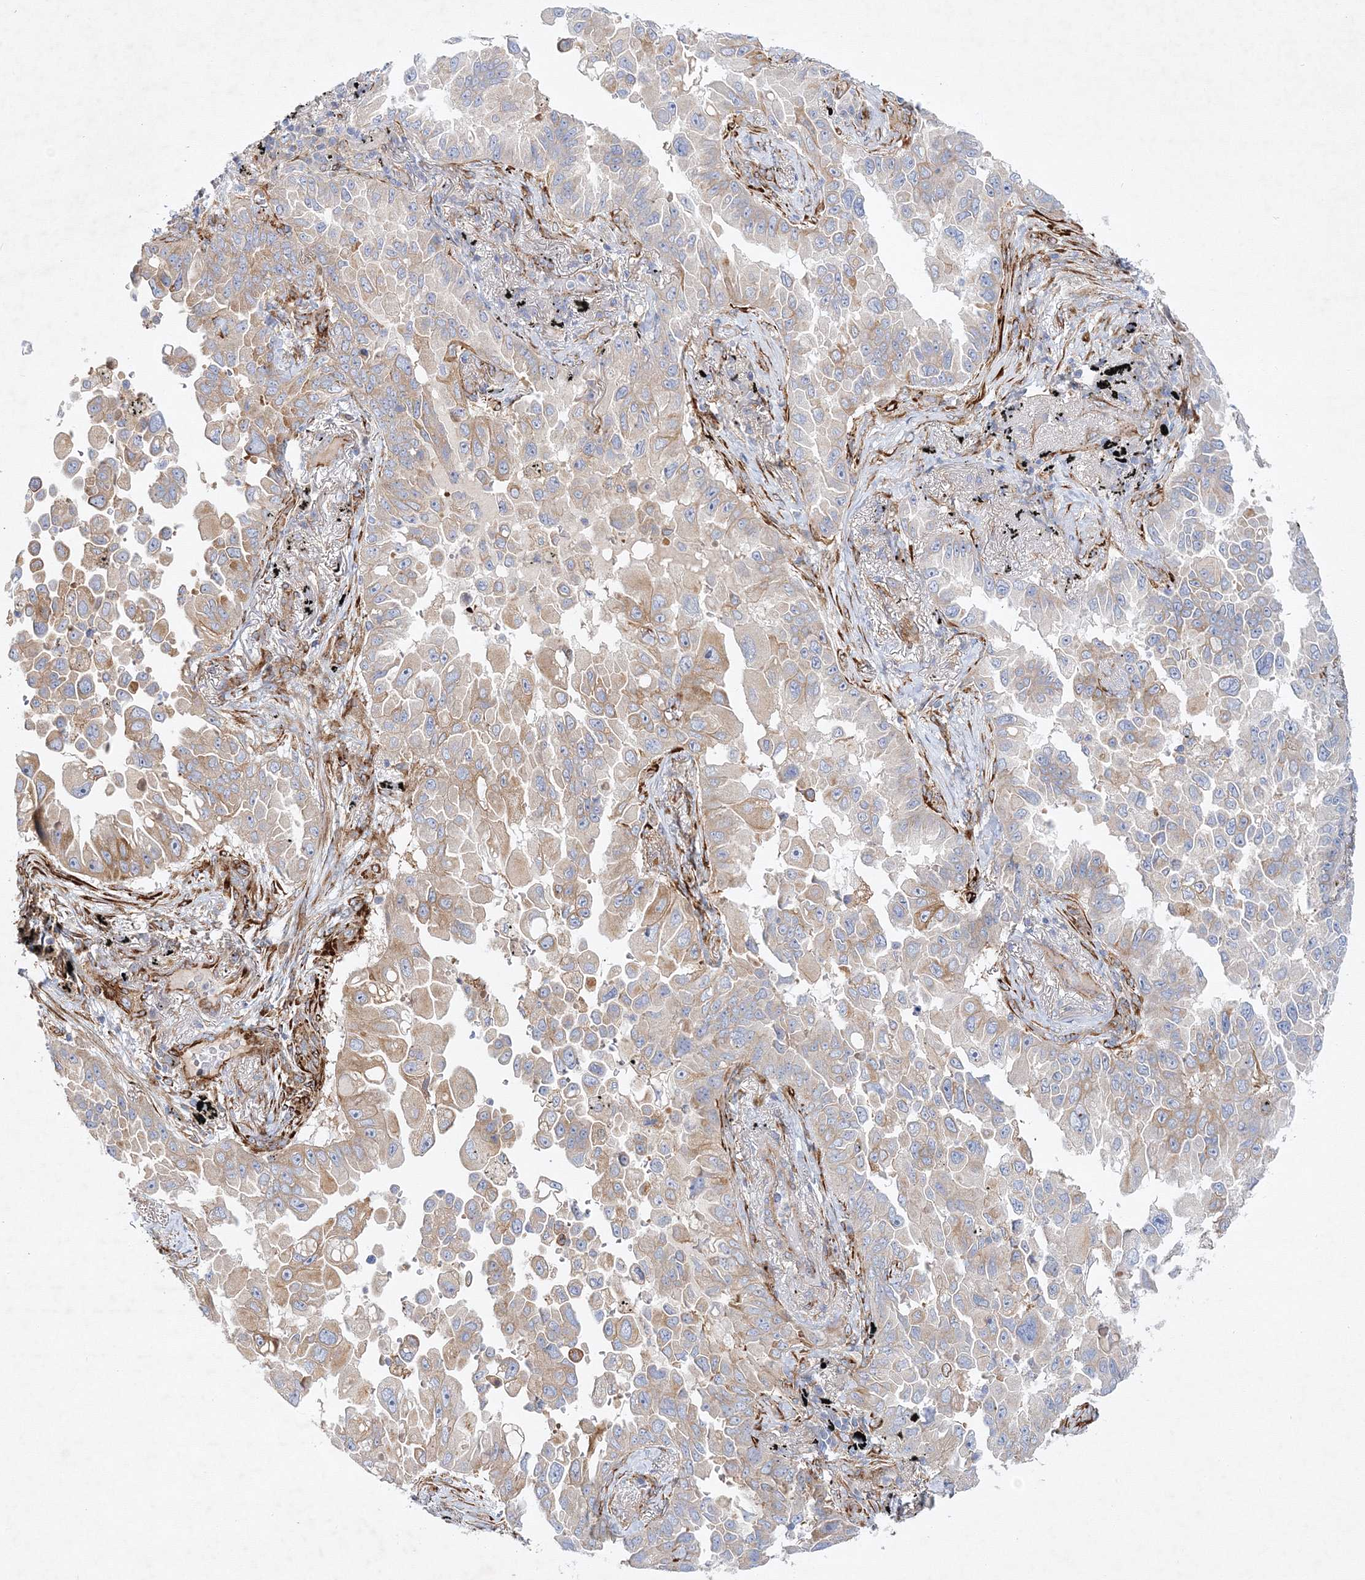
{"staining": {"intensity": "weak", "quantity": "25%-75%", "location": "cytoplasmic/membranous"}, "tissue": "lung cancer", "cell_type": "Tumor cells", "image_type": "cancer", "snomed": [{"axis": "morphology", "description": "Adenocarcinoma, NOS"}, {"axis": "topography", "description": "Lung"}], "caption": "High-power microscopy captured an immunohistochemistry (IHC) histopathology image of adenocarcinoma (lung), revealing weak cytoplasmic/membranous expression in about 25%-75% of tumor cells.", "gene": "ZFYVE16", "patient": {"sex": "female", "age": 67}}